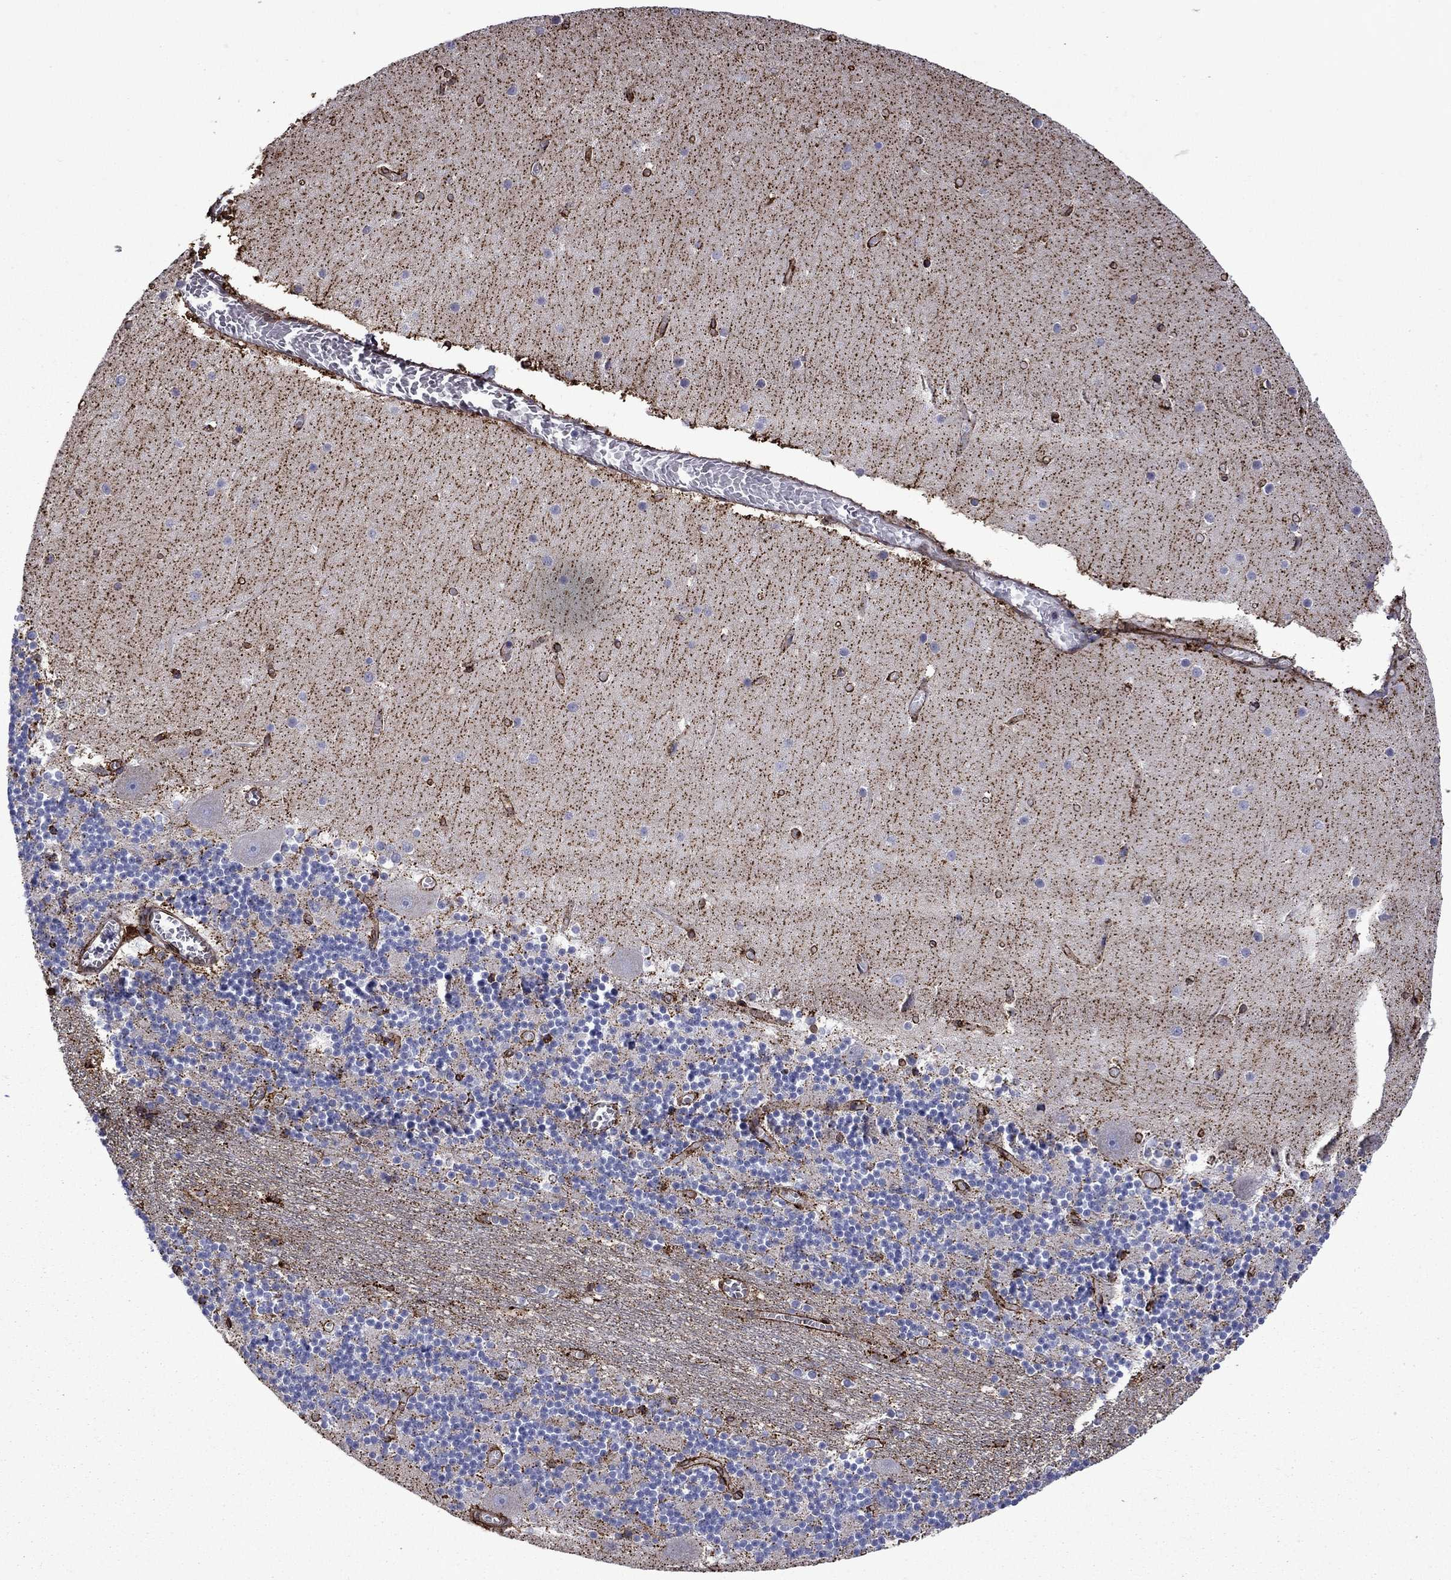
{"staining": {"intensity": "negative", "quantity": "none", "location": "none"}, "tissue": "cerebellum", "cell_type": "Cells in granular layer", "image_type": "normal", "snomed": [{"axis": "morphology", "description": "Normal tissue, NOS"}, {"axis": "topography", "description": "Cerebellum"}], "caption": "Immunohistochemistry (IHC) of unremarkable cerebellum exhibits no staining in cells in granular layer. (Brightfield microscopy of DAB IHC at high magnification).", "gene": "PLAU", "patient": {"sex": "female", "age": 28}}